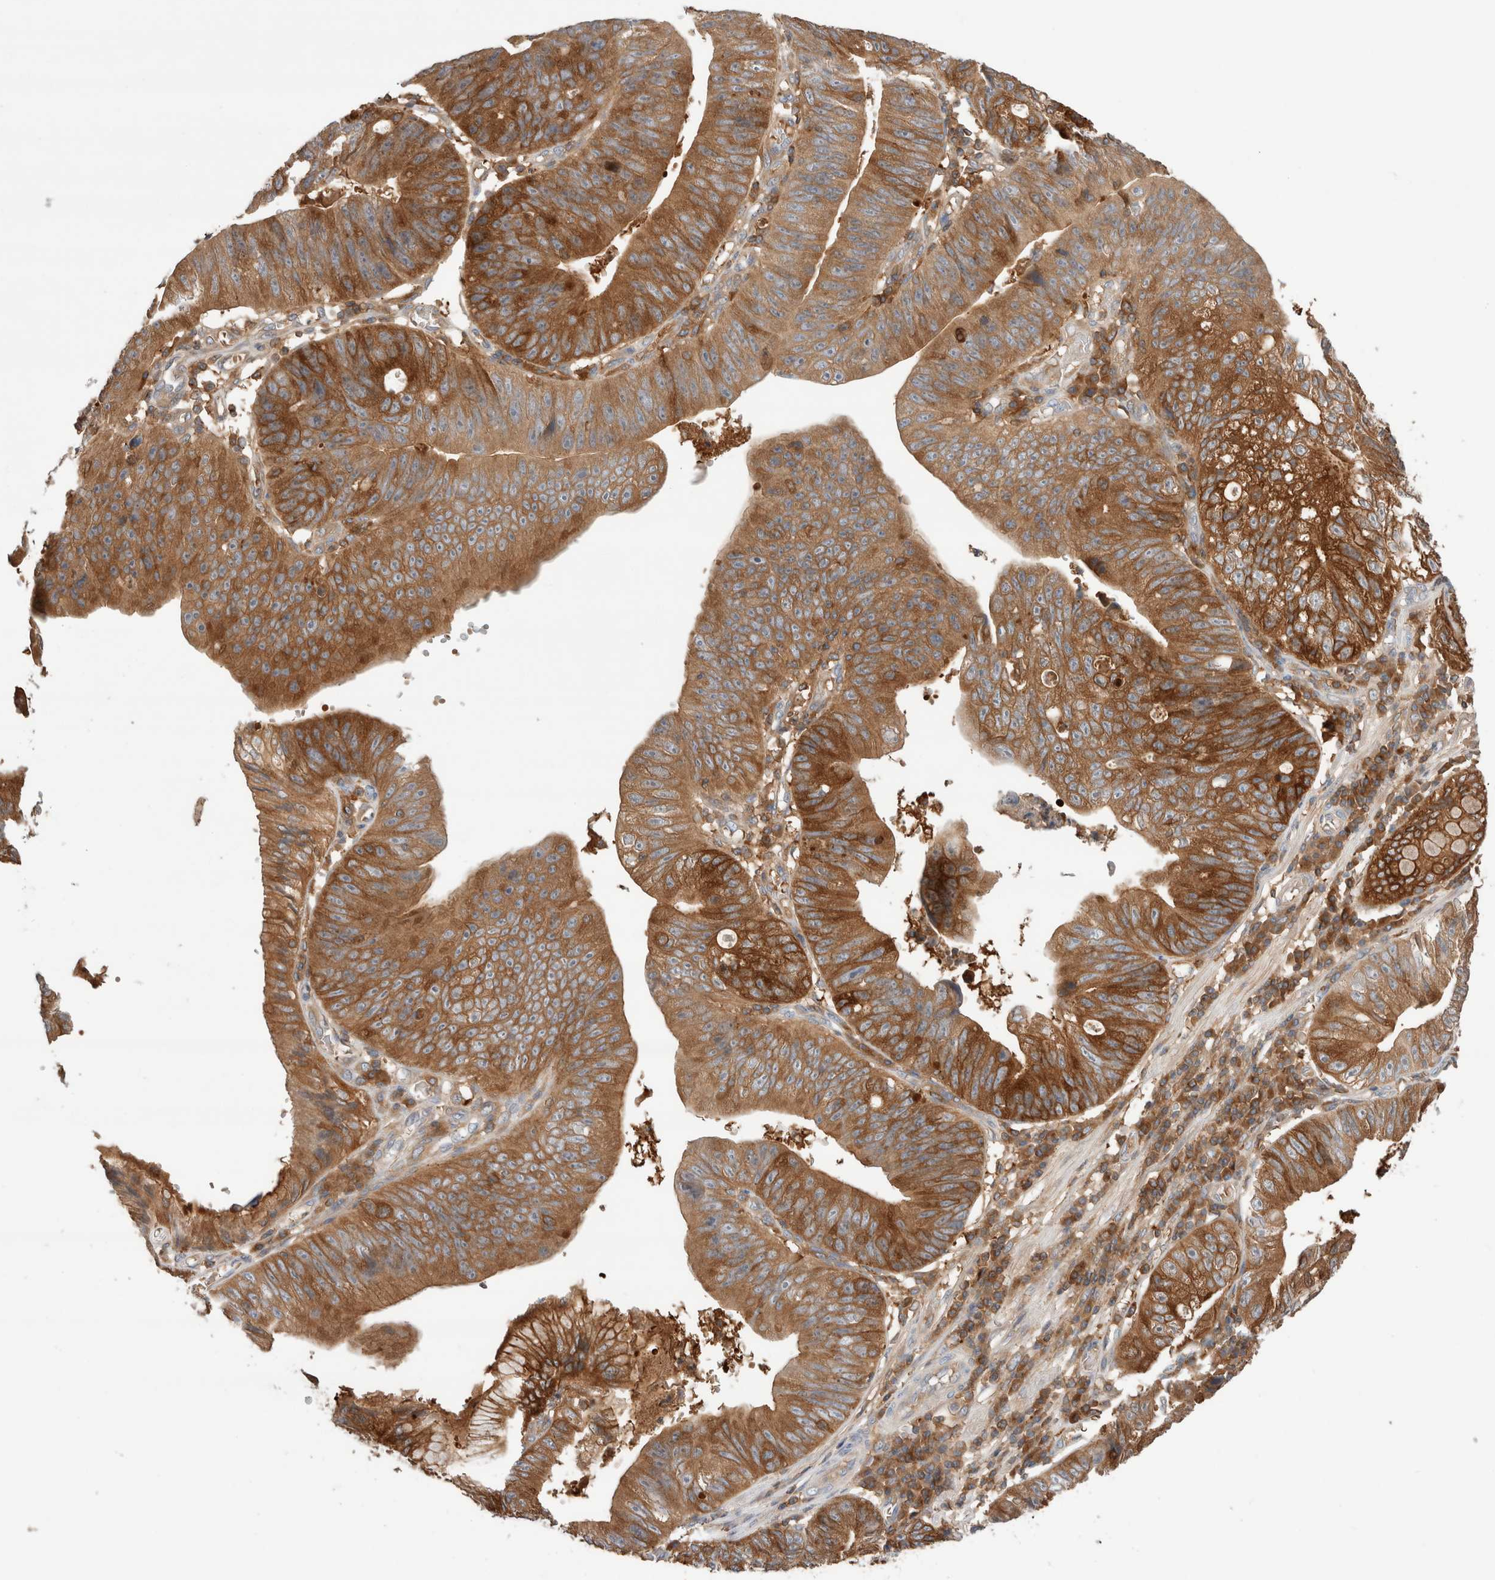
{"staining": {"intensity": "strong", "quantity": ">75%", "location": "cytoplasmic/membranous"}, "tissue": "stomach cancer", "cell_type": "Tumor cells", "image_type": "cancer", "snomed": [{"axis": "morphology", "description": "Adenocarcinoma, NOS"}, {"axis": "topography", "description": "Stomach"}], "caption": "Immunohistochemical staining of human stomach adenocarcinoma displays high levels of strong cytoplasmic/membranous protein staining in approximately >75% of tumor cells.", "gene": "KLHL14", "patient": {"sex": "male", "age": 59}}